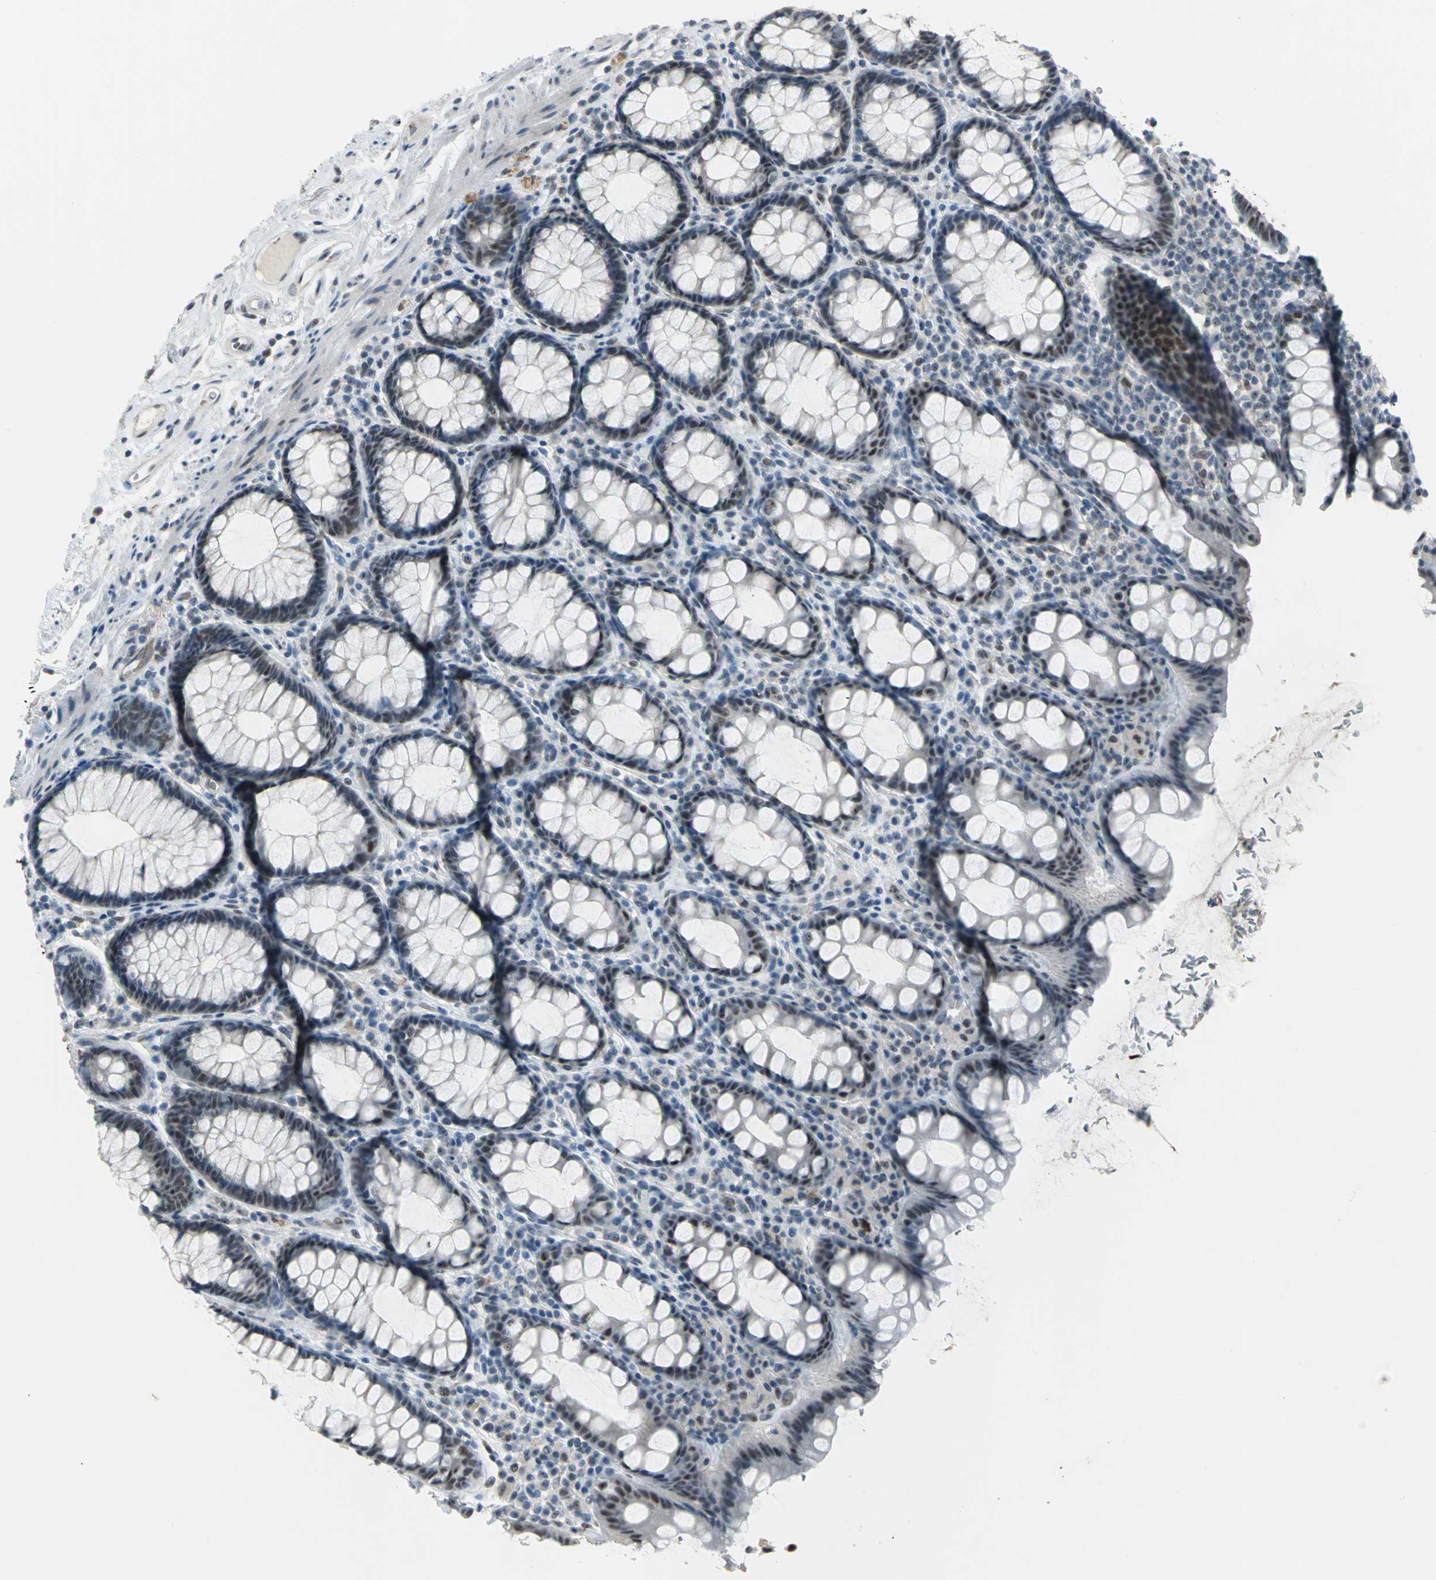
{"staining": {"intensity": "moderate", "quantity": ">75%", "location": "nuclear"}, "tissue": "rectum", "cell_type": "Glandular cells", "image_type": "normal", "snomed": [{"axis": "morphology", "description": "Normal tissue, NOS"}, {"axis": "topography", "description": "Rectum"}], "caption": "Brown immunohistochemical staining in normal rectum displays moderate nuclear expression in about >75% of glandular cells.", "gene": "GLI3", "patient": {"sex": "male", "age": 92}}